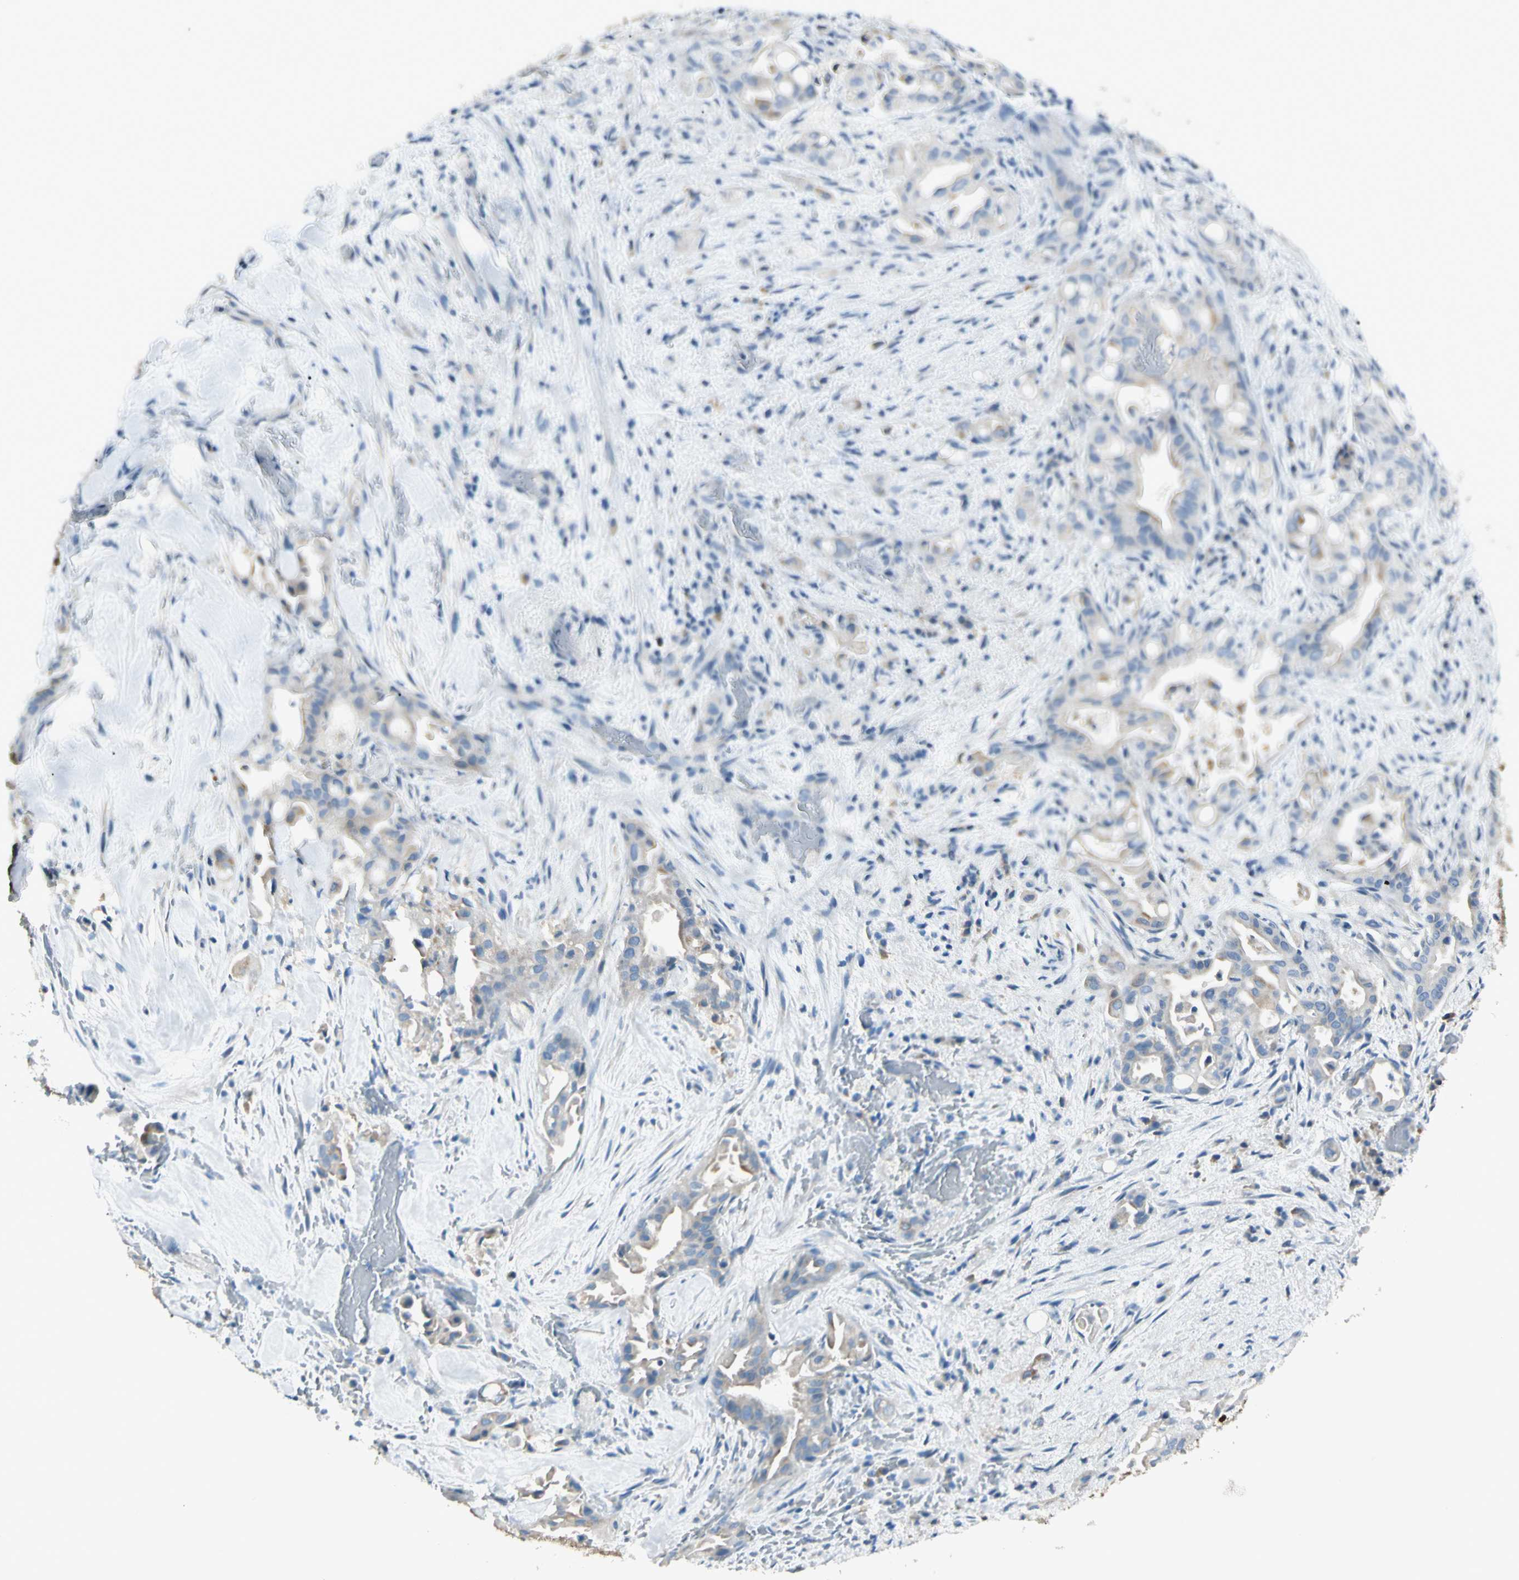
{"staining": {"intensity": "negative", "quantity": "none", "location": "none"}, "tissue": "liver cancer", "cell_type": "Tumor cells", "image_type": "cancer", "snomed": [{"axis": "morphology", "description": "Cholangiocarcinoma"}, {"axis": "topography", "description": "Liver"}], "caption": "An image of human liver cancer (cholangiocarcinoma) is negative for staining in tumor cells.", "gene": "SLC6A15", "patient": {"sex": "female", "age": 68}}